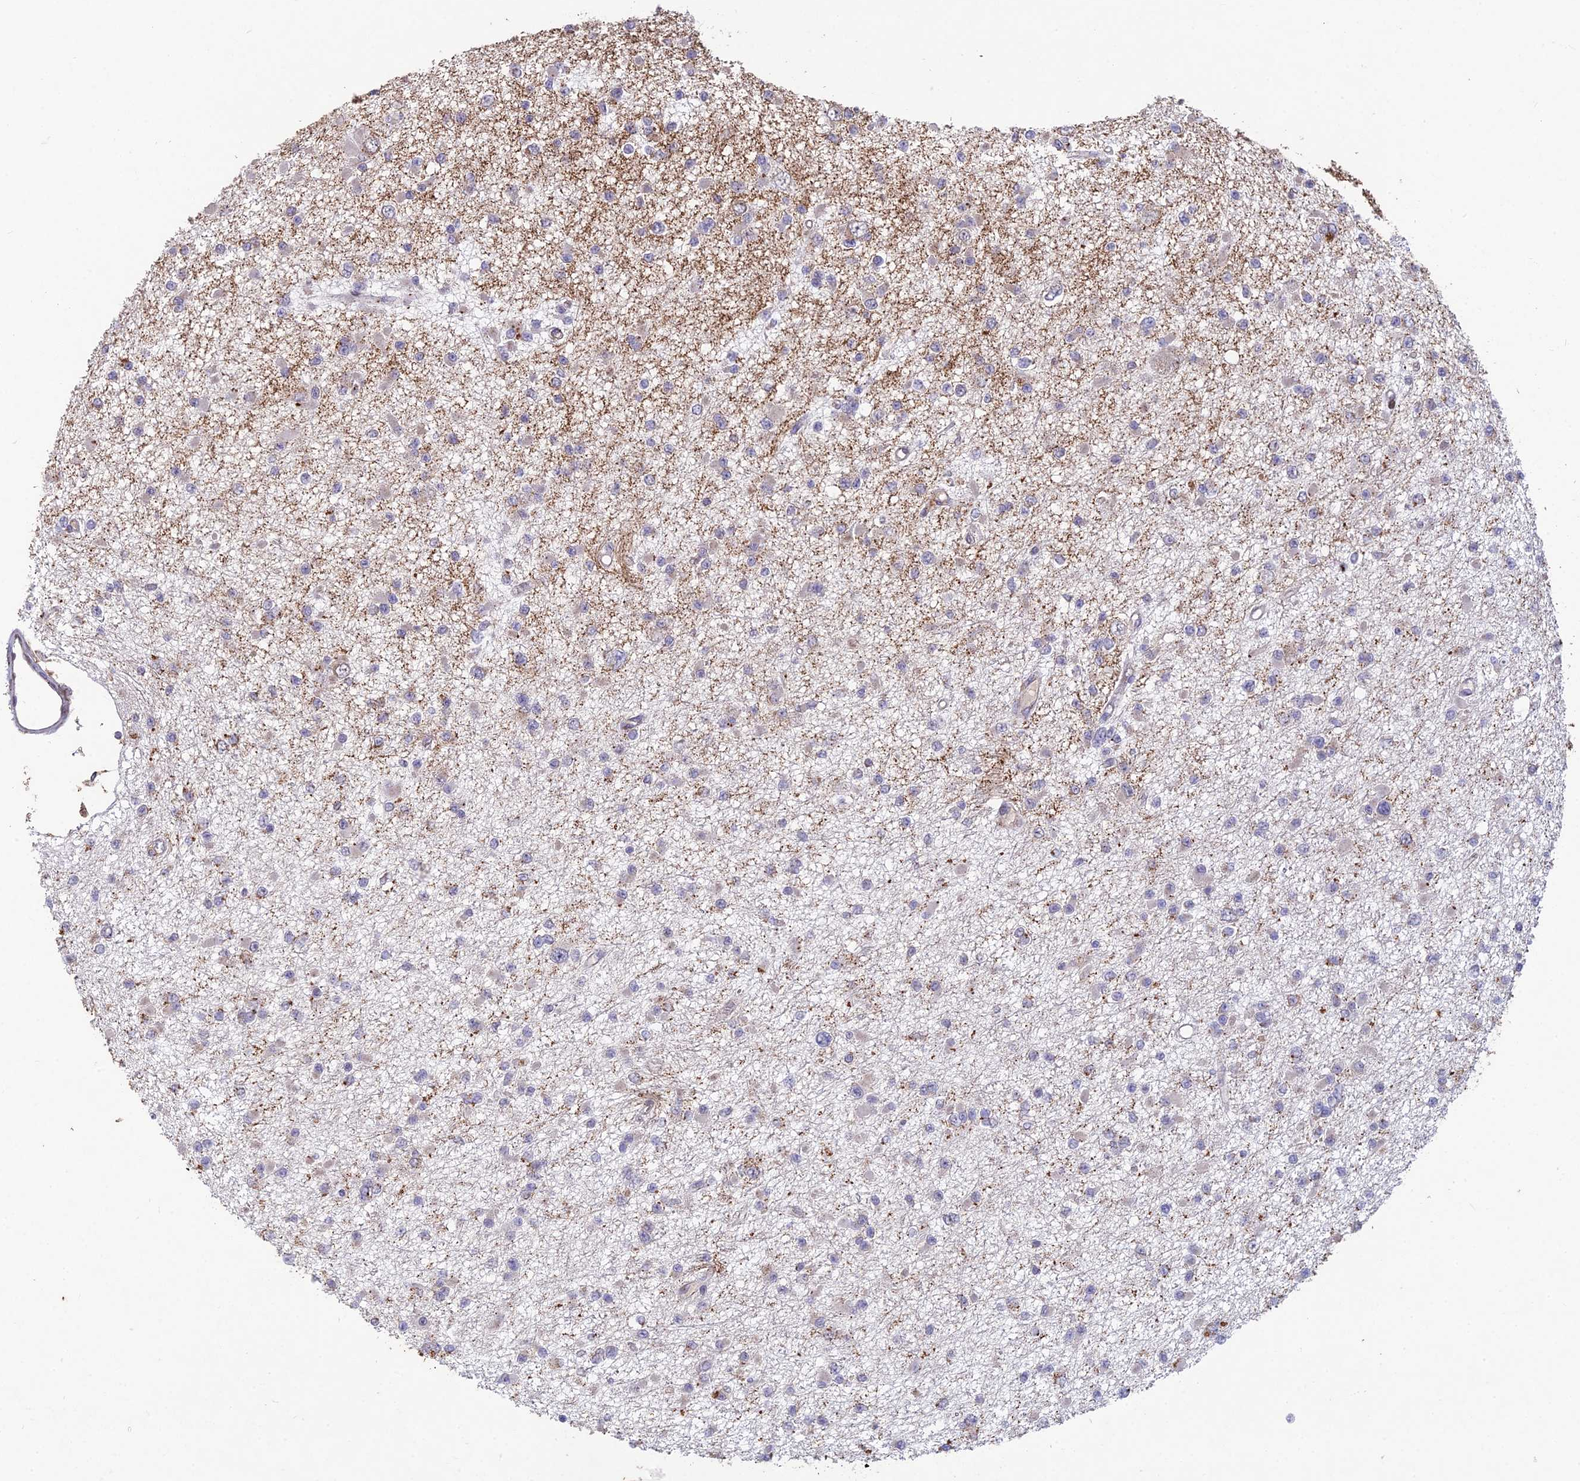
{"staining": {"intensity": "negative", "quantity": "none", "location": "none"}, "tissue": "glioma", "cell_type": "Tumor cells", "image_type": "cancer", "snomed": [{"axis": "morphology", "description": "Glioma, malignant, Low grade"}, {"axis": "topography", "description": "Brain"}], "caption": "Immunohistochemical staining of low-grade glioma (malignant) demonstrates no significant expression in tumor cells.", "gene": "FOXS1", "patient": {"sex": "female", "age": 22}}